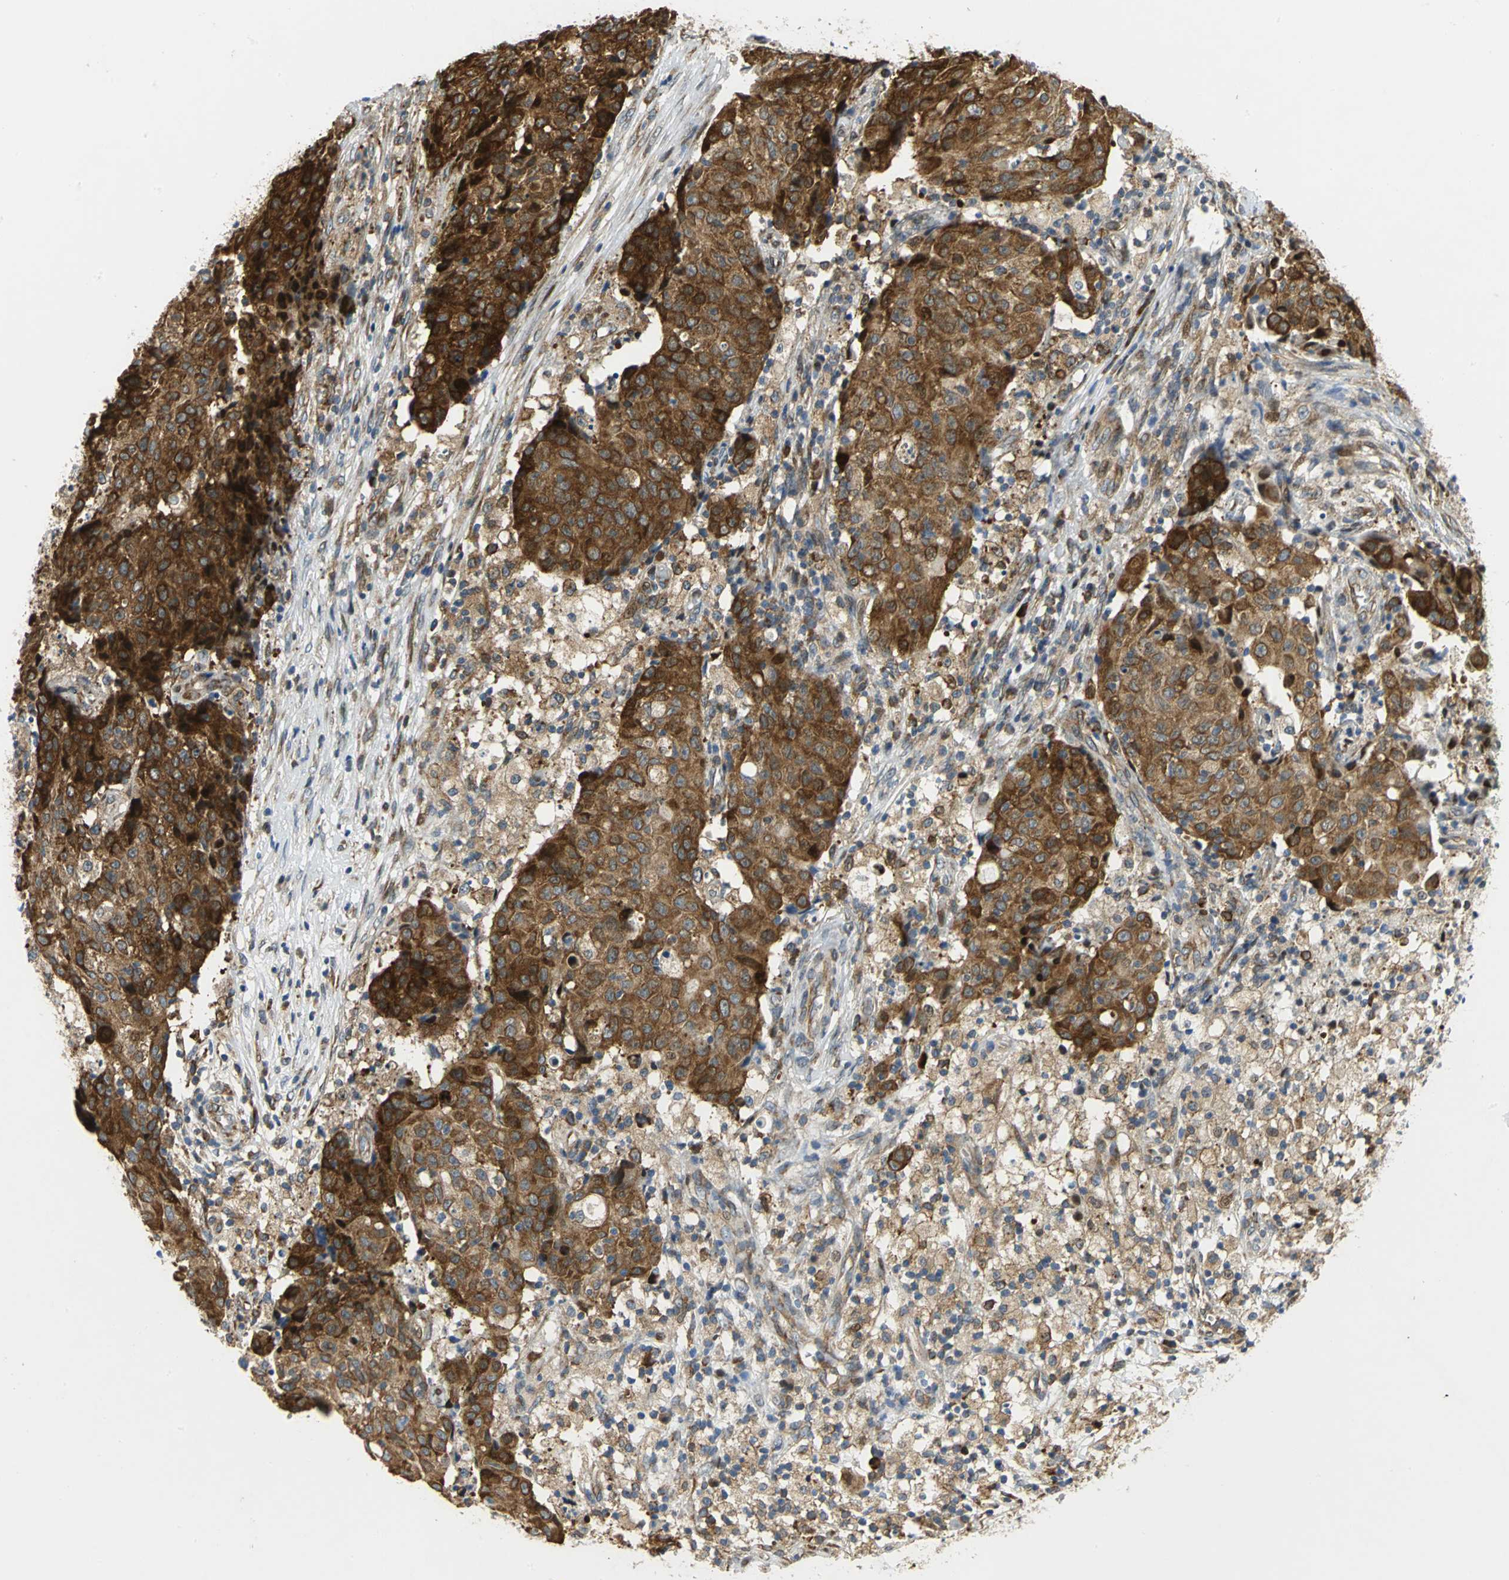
{"staining": {"intensity": "strong", "quantity": ">75%", "location": "cytoplasmic/membranous"}, "tissue": "ovarian cancer", "cell_type": "Tumor cells", "image_type": "cancer", "snomed": [{"axis": "morphology", "description": "Carcinoma, endometroid"}, {"axis": "topography", "description": "Ovary"}], "caption": "A high-resolution histopathology image shows IHC staining of endometroid carcinoma (ovarian), which shows strong cytoplasmic/membranous staining in about >75% of tumor cells.", "gene": "YBX1", "patient": {"sex": "female", "age": 42}}